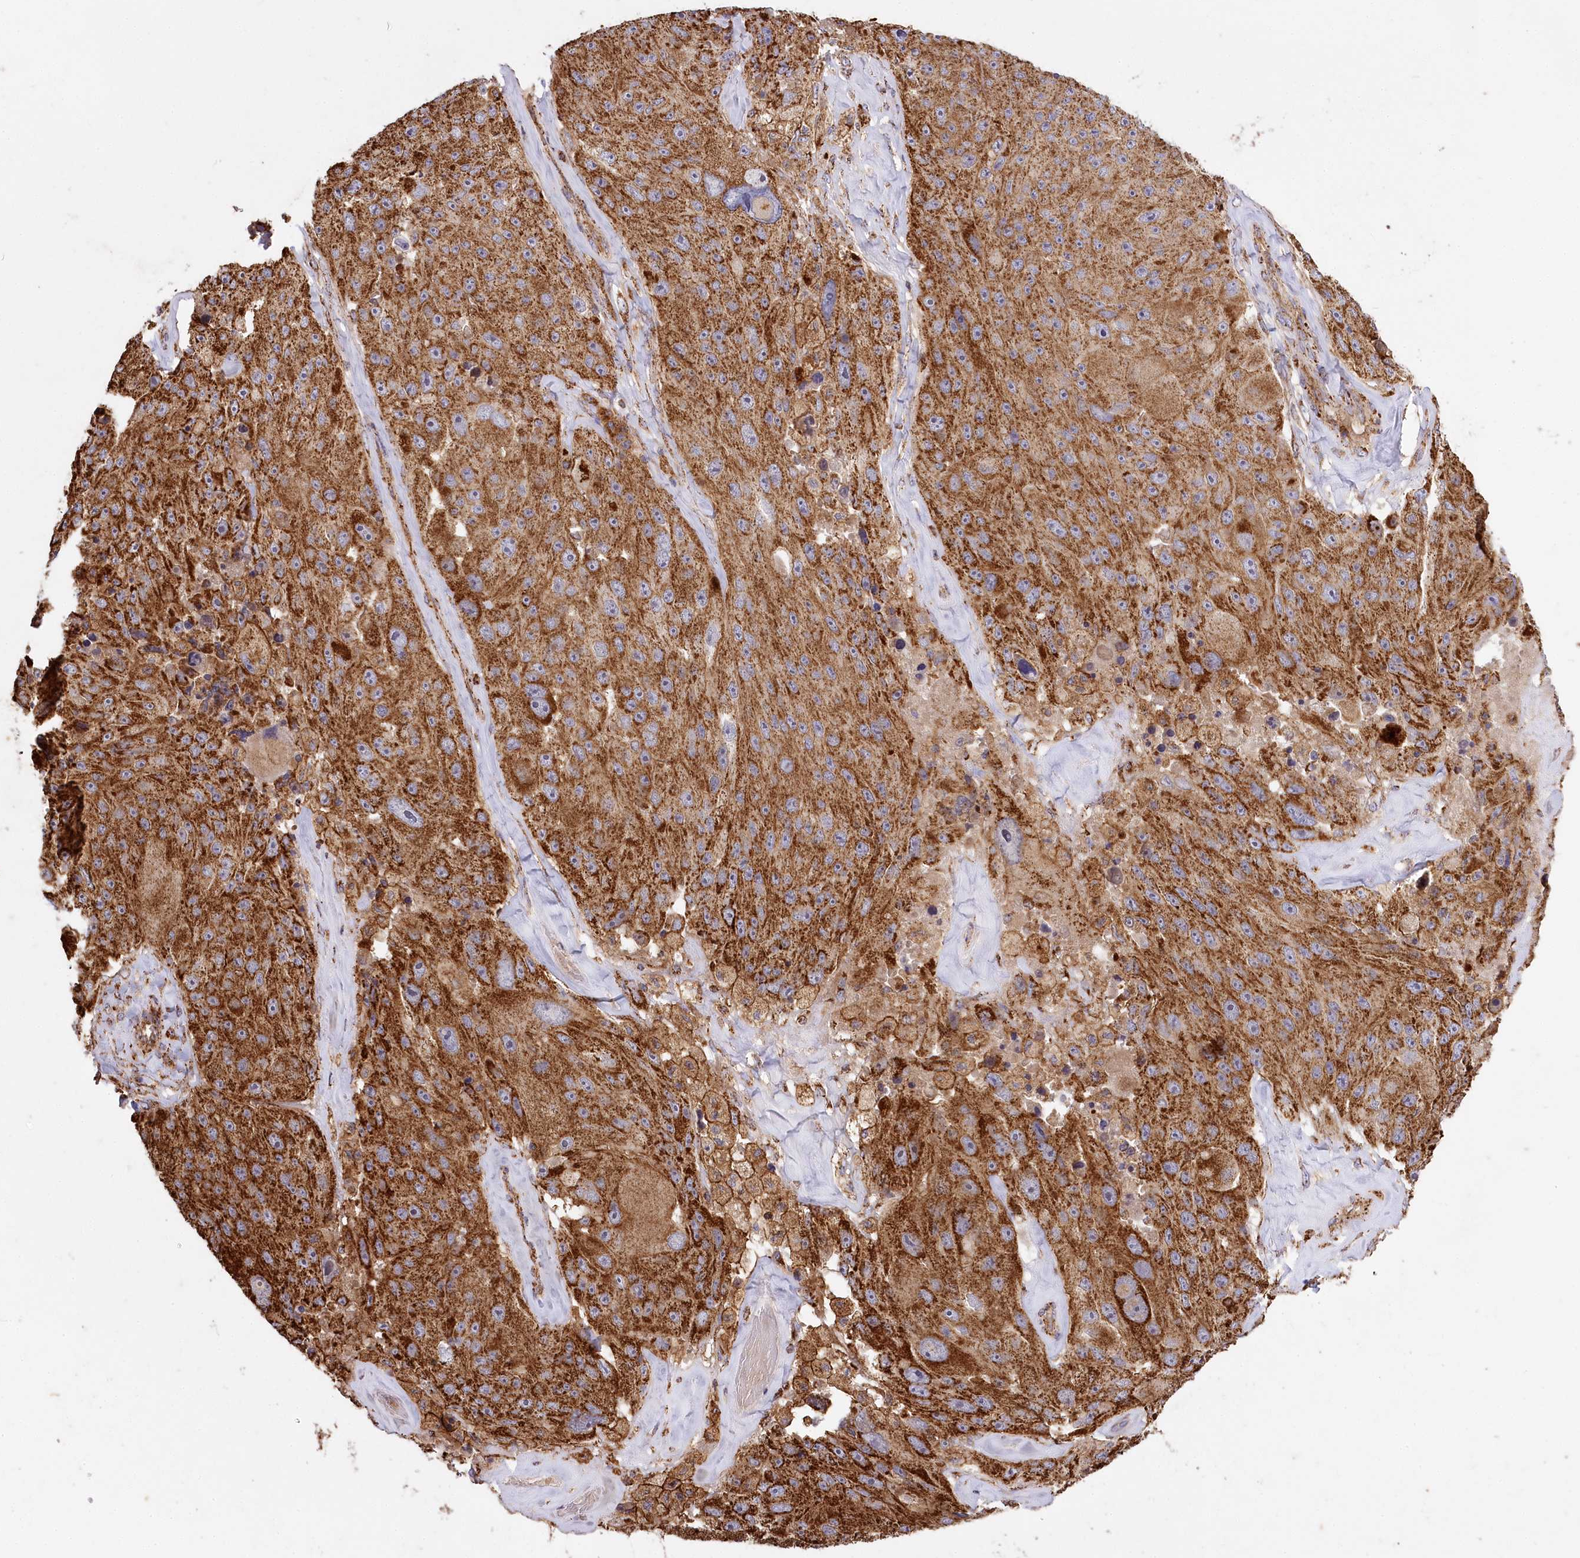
{"staining": {"intensity": "strong", "quantity": ">75%", "location": "cytoplasmic/membranous"}, "tissue": "melanoma", "cell_type": "Tumor cells", "image_type": "cancer", "snomed": [{"axis": "morphology", "description": "Malignant melanoma, Metastatic site"}, {"axis": "topography", "description": "Lymph node"}], "caption": "Malignant melanoma (metastatic site) tissue demonstrates strong cytoplasmic/membranous staining in approximately >75% of tumor cells, visualized by immunohistochemistry.", "gene": "CARD19", "patient": {"sex": "male", "age": 62}}